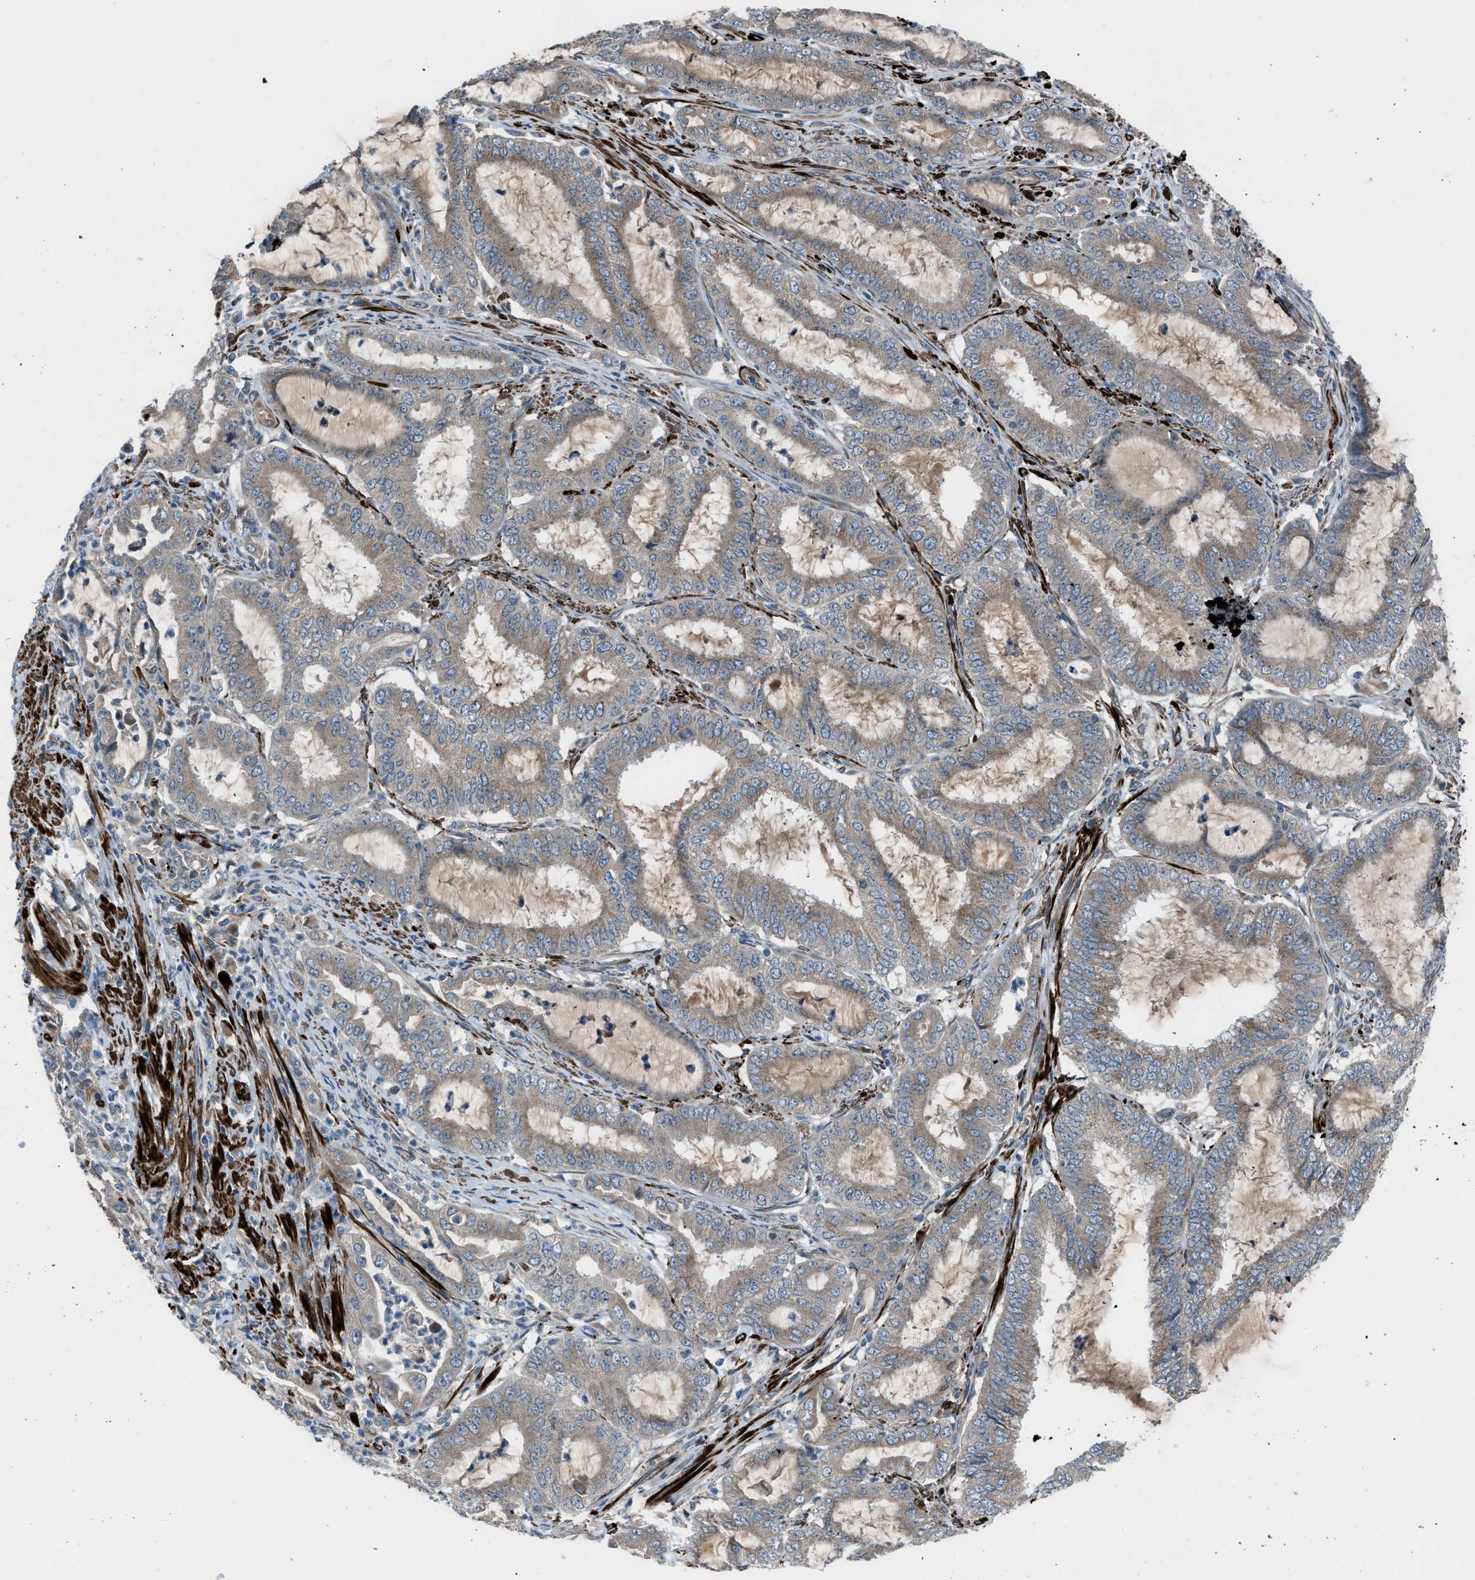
{"staining": {"intensity": "weak", "quantity": ">75%", "location": "cytoplasmic/membranous"}, "tissue": "endometrial cancer", "cell_type": "Tumor cells", "image_type": "cancer", "snomed": [{"axis": "morphology", "description": "Adenocarcinoma, NOS"}, {"axis": "topography", "description": "Endometrium"}], "caption": "Weak cytoplasmic/membranous protein positivity is present in about >75% of tumor cells in endometrial cancer (adenocarcinoma).", "gene": "LMBR1", "patient": {"sex": "female", "age": 70}}